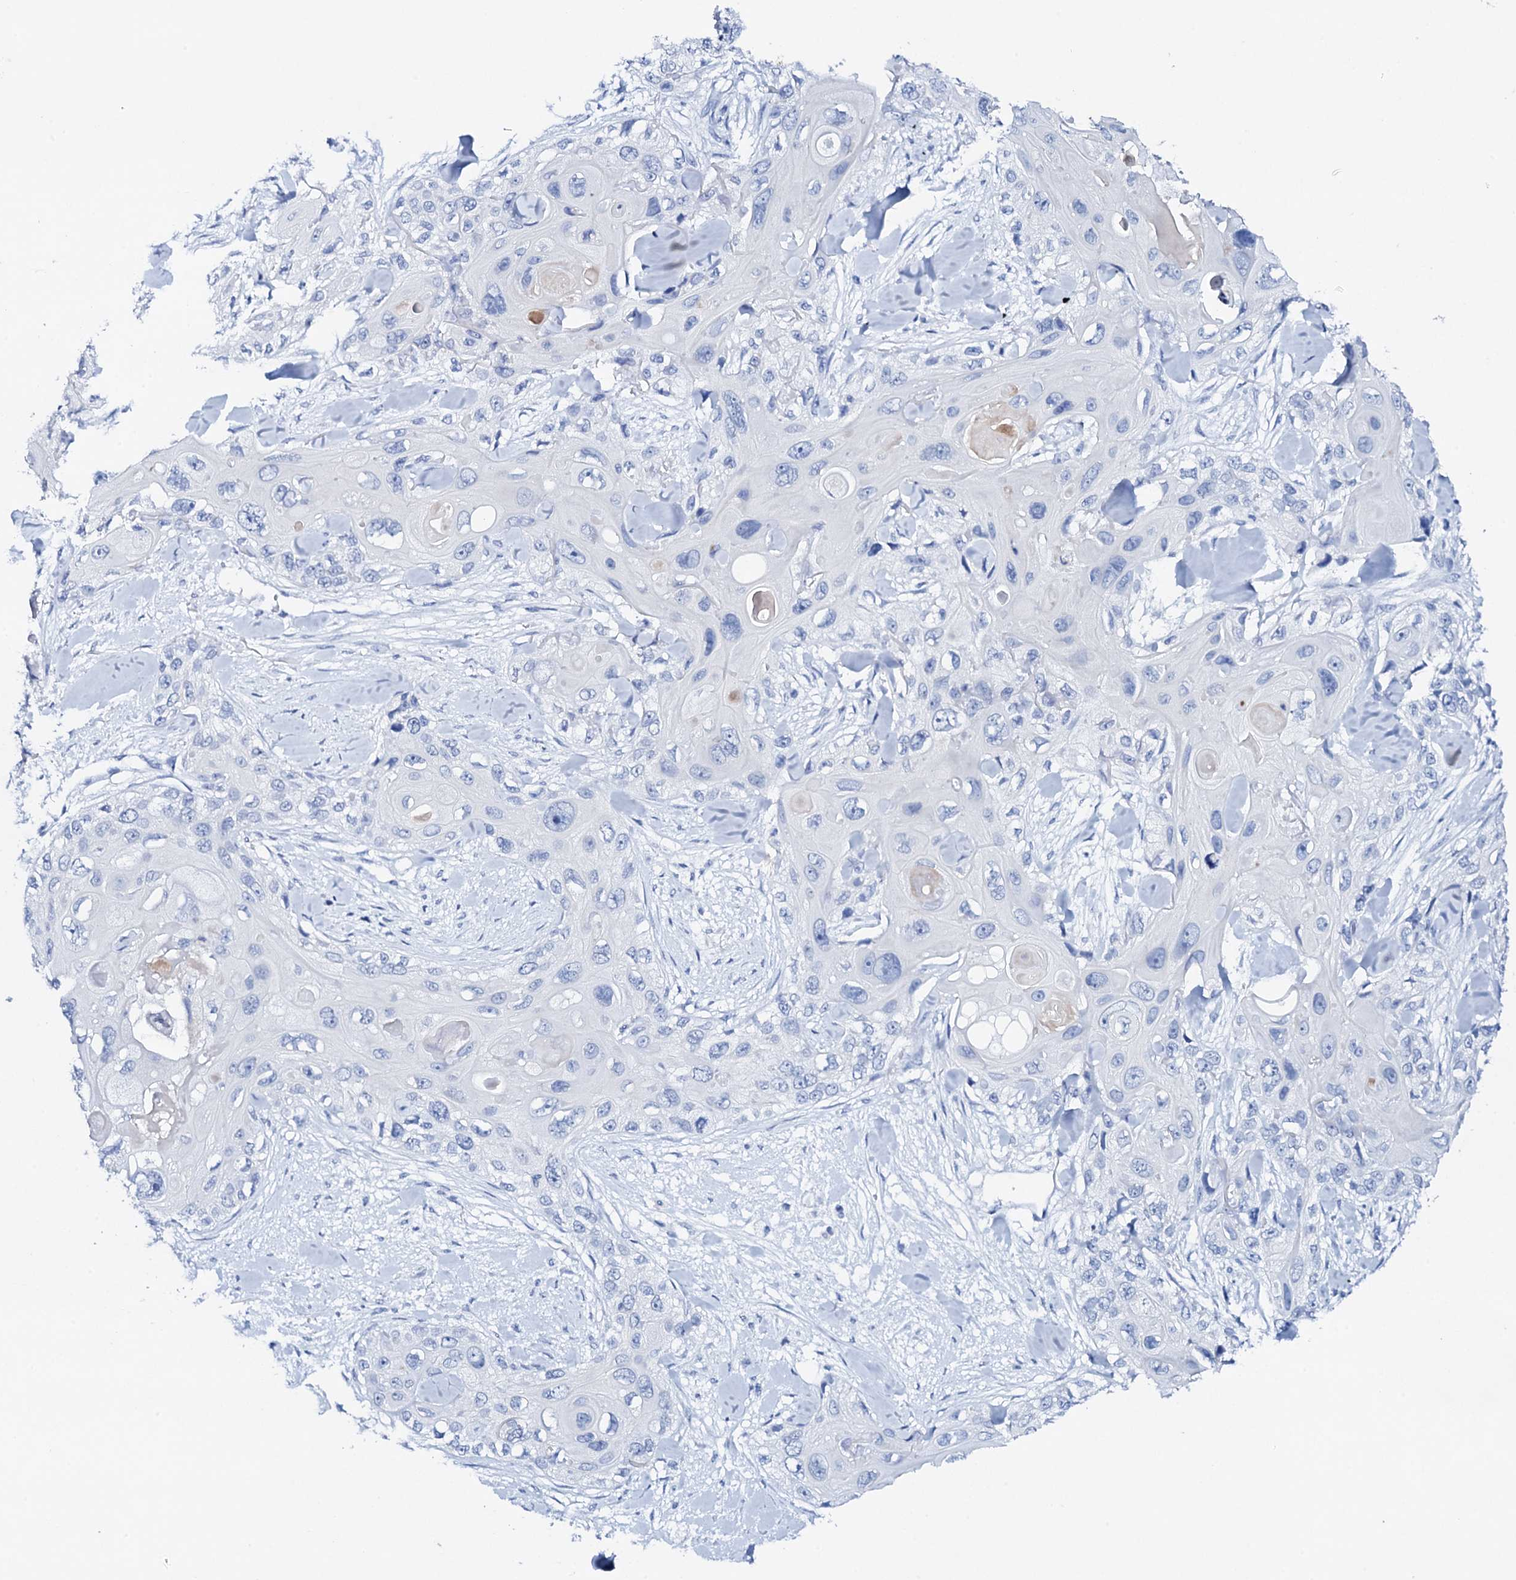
{"staining": {"intensity": "negative", "quantity": "none", "location": "none"}, "tissue": "skin cancer", "cell_type": "Tumor cells", "image_type": "cancer", "snomed": [{"axis": "morphology", "description": "Normal tissue, NOS"}, {"axis": "morphology", "description": "Squamous cell carcinoma, NOS"}, {"axis": "topography", "description": "Skin"}], "caption": "This is an IHC histopathology image of skin squamous cell carcinoma. There is no expression in tumor cells.", "gene": "FBXL16", "patient": {"sex": "male", "age": 72}}